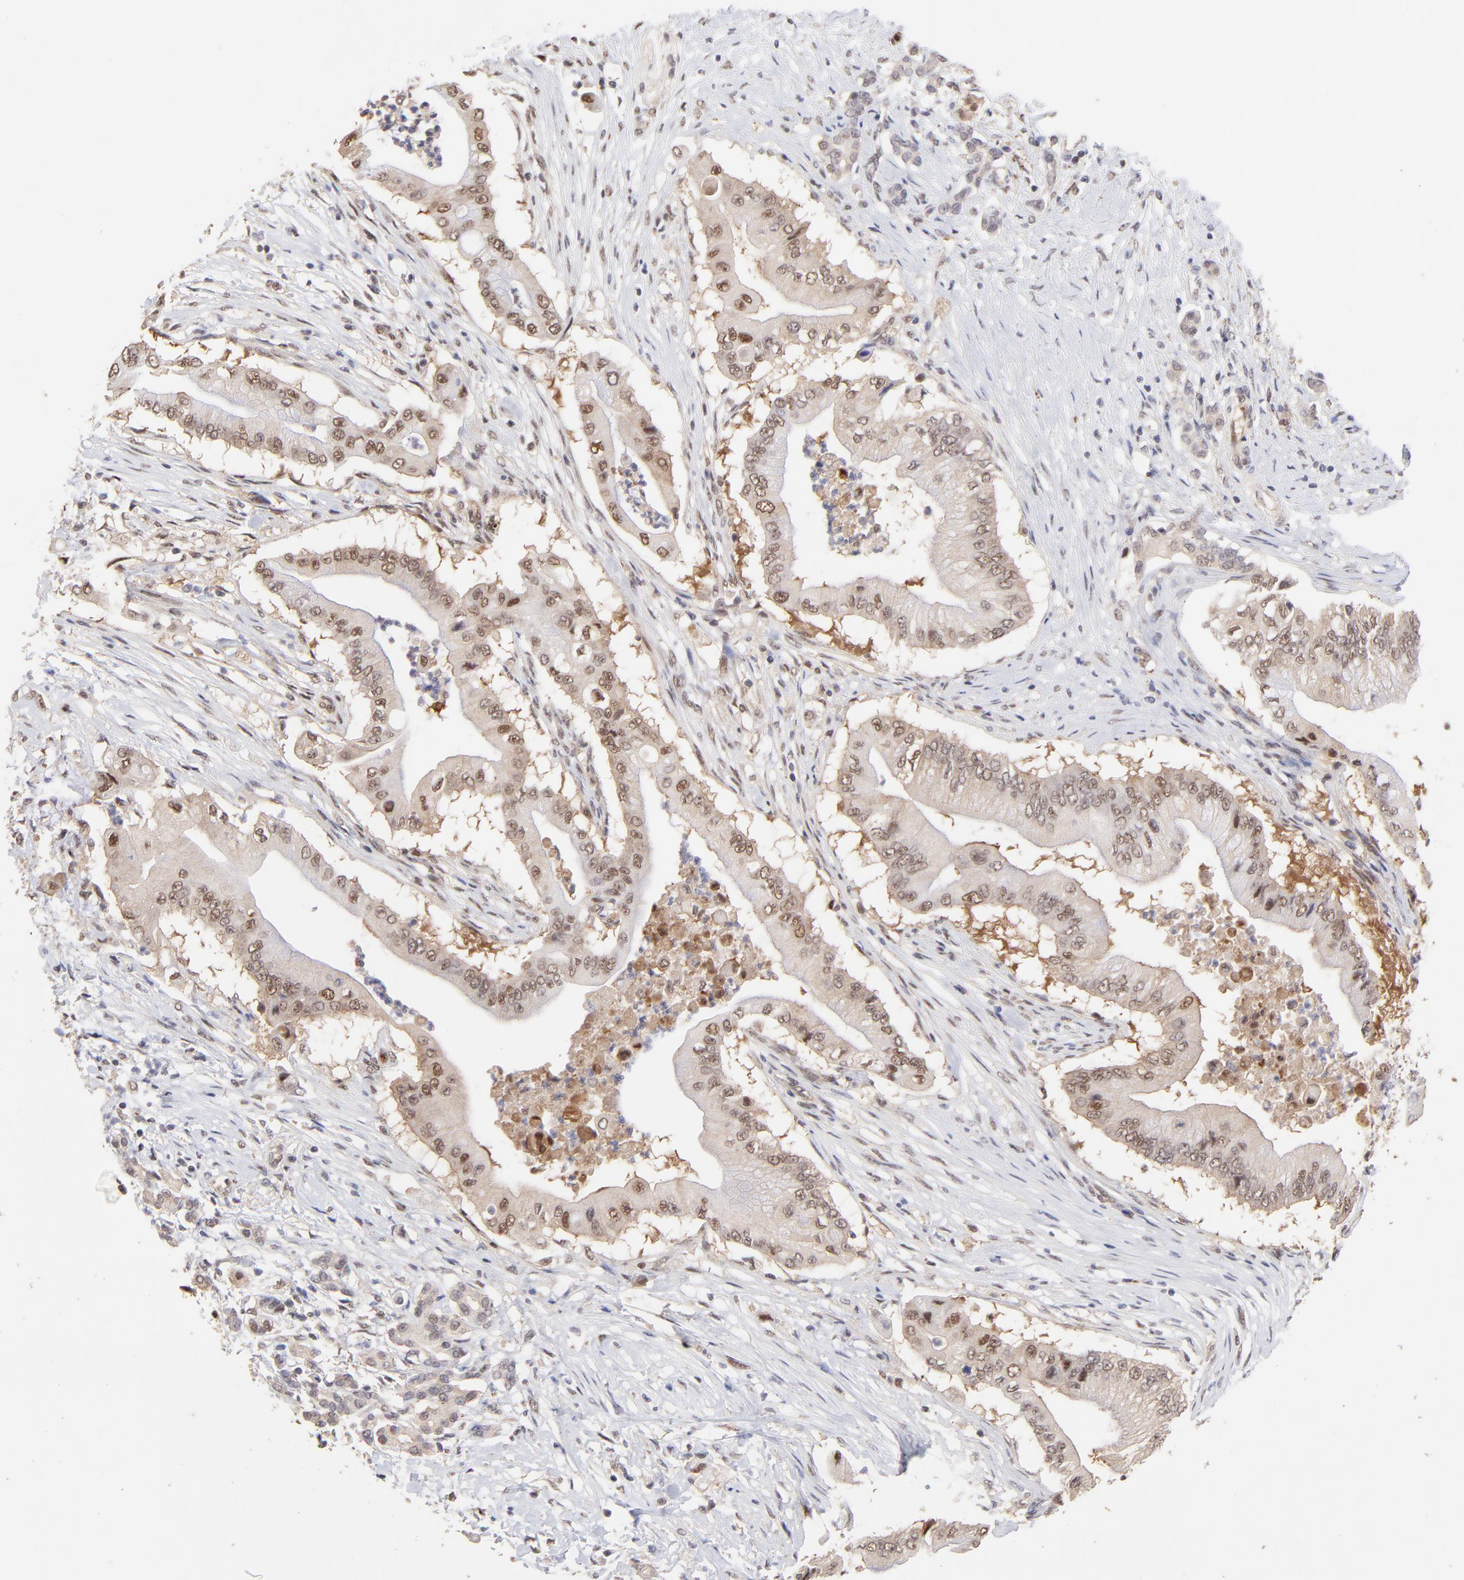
{"staining": {"intensity": "moderate", "quantity": ">75%", "location": "cytoplasmic/membranous,nuclear"}, "tissue": "pancreatic cancer", "cell_type": "Tumor cells", "image_type": "cancer", "snomed": [{"axis": "morphology", "description": "Adenocarcinoma, NOS"}, {"axis": "topography", "description": "Pancreas"}], "caption": "Adenocarcinoma (pancreatic) stained with DAB (3,3'-diaminobenzidine) IHC shows medium levels of moderate cytoplasmic/membranous and nuclear expression in about >75% of tumor cells.", "gene": "PSMD14", "patient": {"sex": "male", "age": 62}}